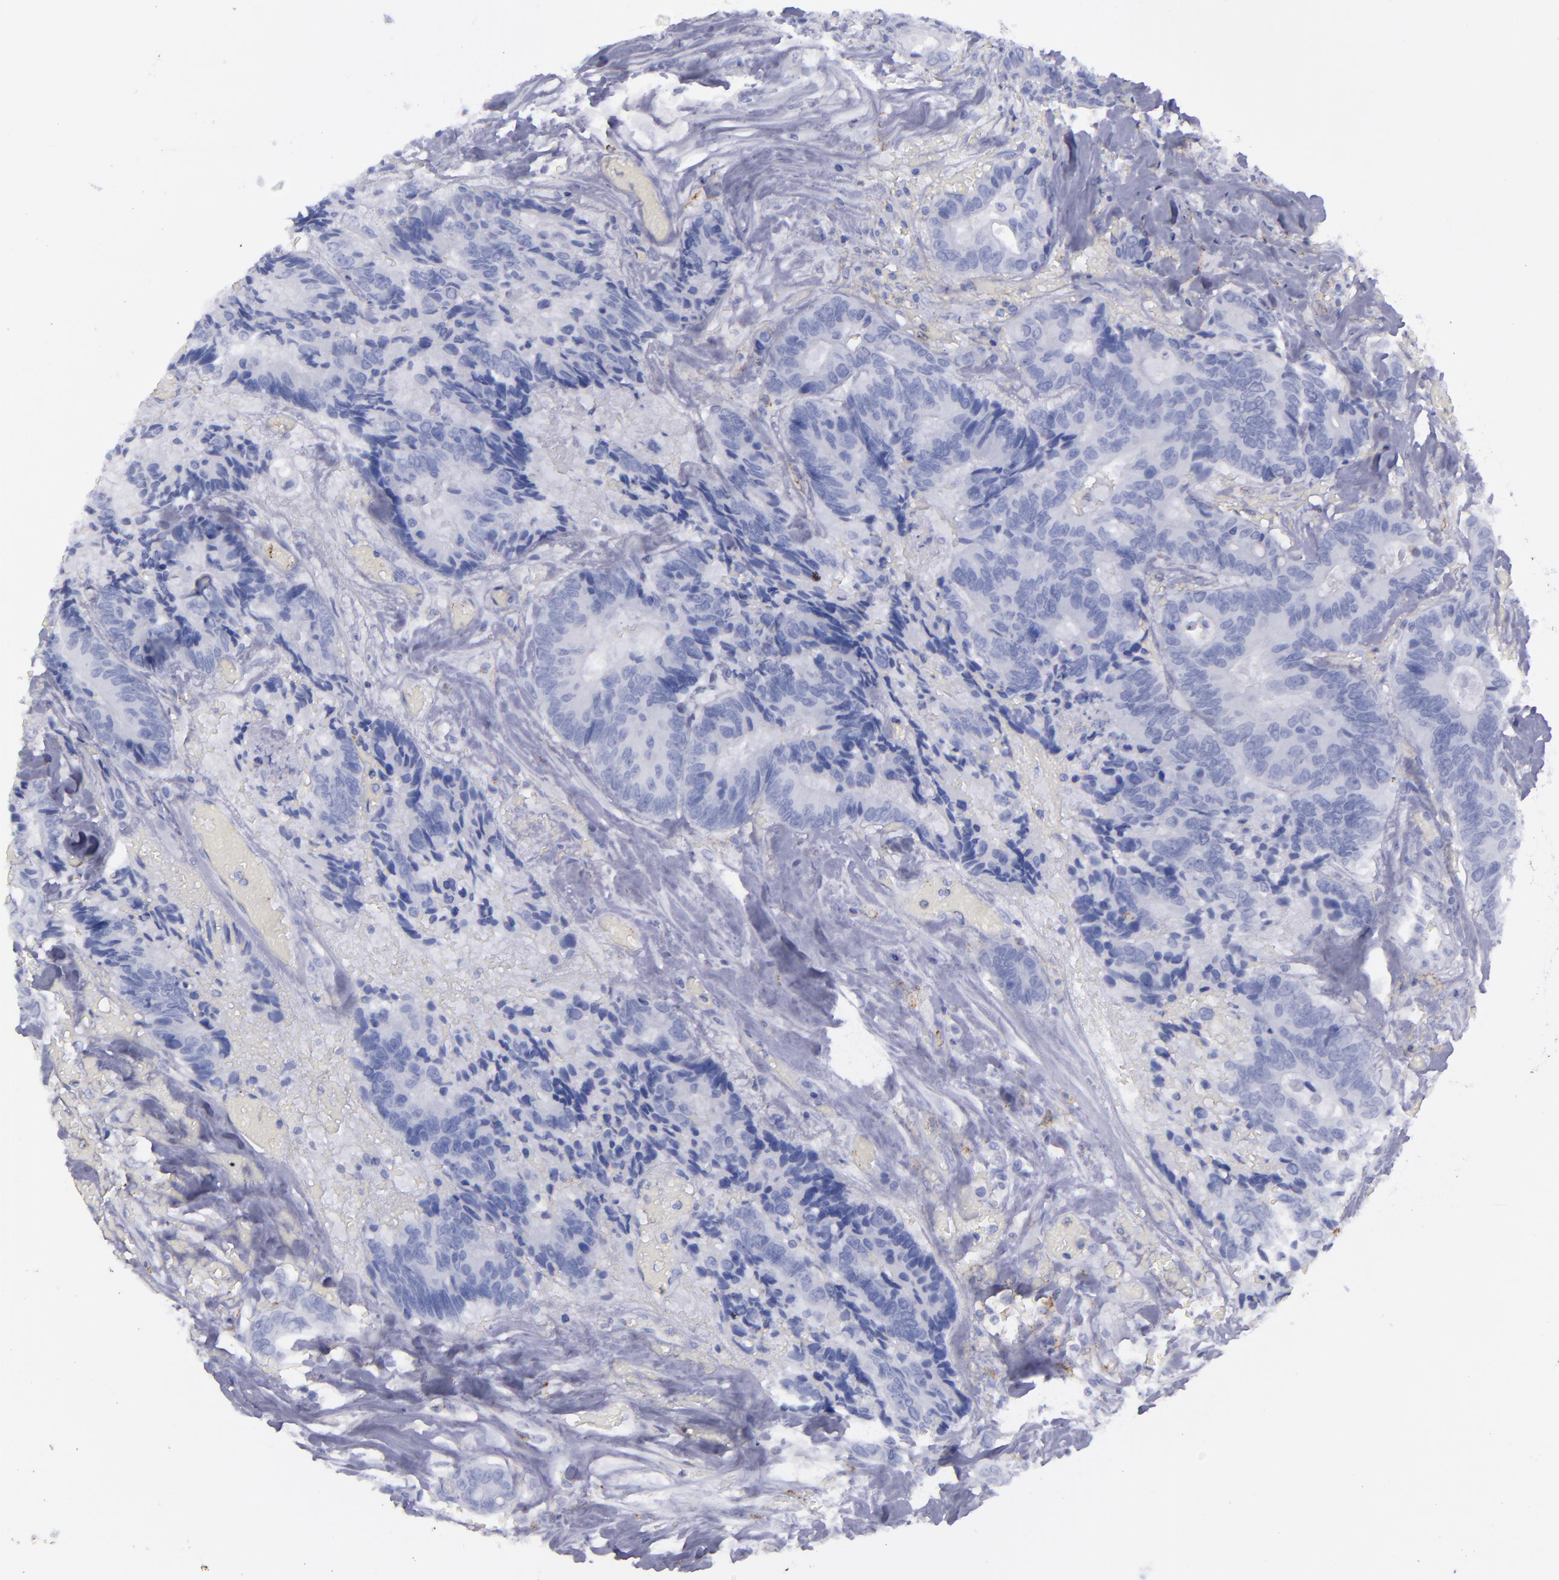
{"staining": {"intensity": "negative", "quantity": "none", "location": "none"}, "tissue": "colorectal cancer", "cell_type": "Tumor cells", "image_type": "cancer", "snomed": [{"axis": "morphology", "description": "Adenocarcinoma, NOS"}, {"axis": "topography", "description": "Rectum"}], "caption": "Micrograph shows no protein positivity in tumor cells of colorectal cancer (adenocarcinoma) tissue.", "gene": "SELPLG", "patient": {"sex": "male", "age": 55}}